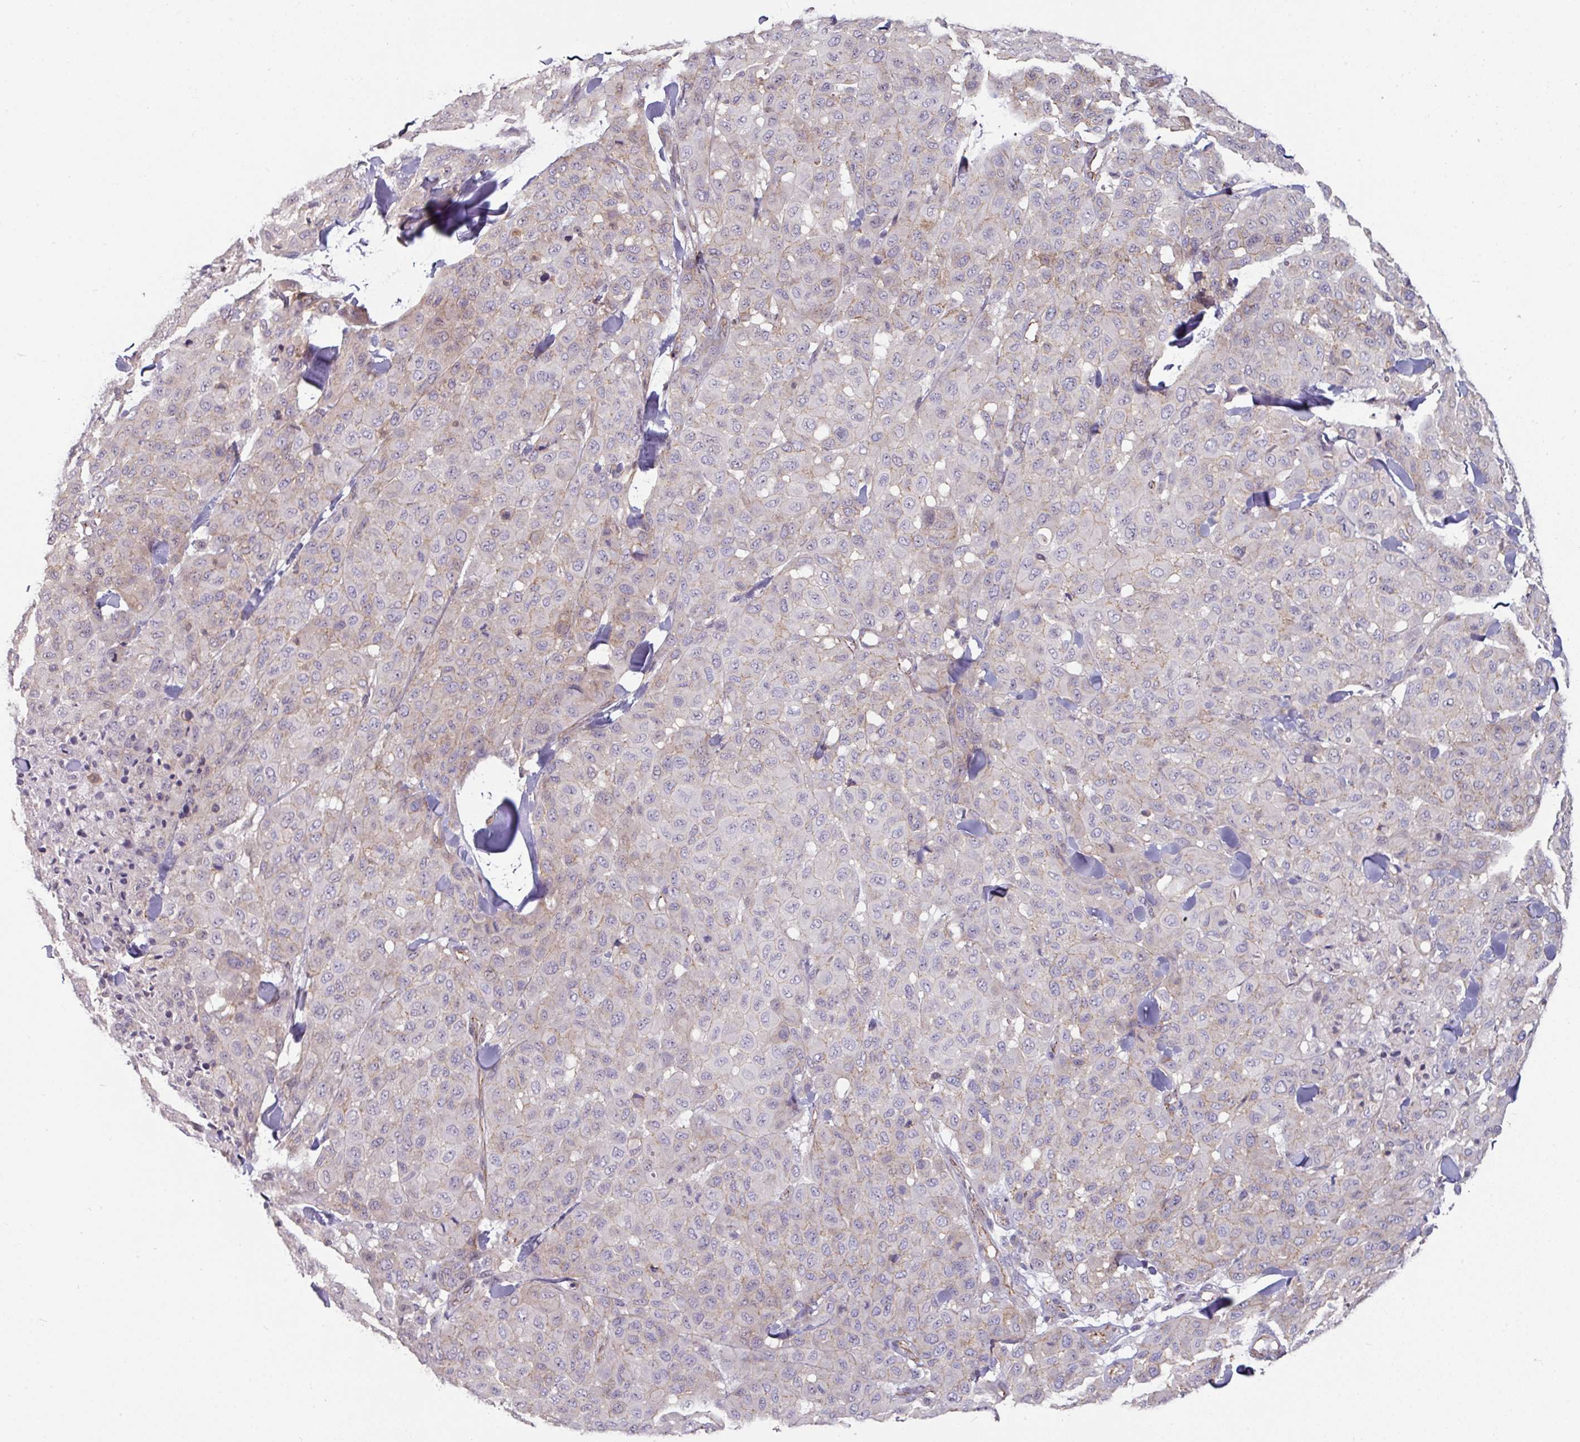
{"staining": {"intensity": "weak", "quantity": "<25%", "location": "cytoplasmic/membranous"}, "tissue": "melanoma", "cell_type": "Tumor cells", "image_type": "cancer", "snomed": [{"axis": "morphology", "description": "Malignant melanoma, Metastatic site"}, {"axis": "topography", "description": "Skin"}], "caption": "An immunohistochemistry (IHC) micrograph of melanoma is shown. There is no staining in tumor cells of melanoma.", "gene": "JUP", "patient": {"sex": "female", "age": 81}}